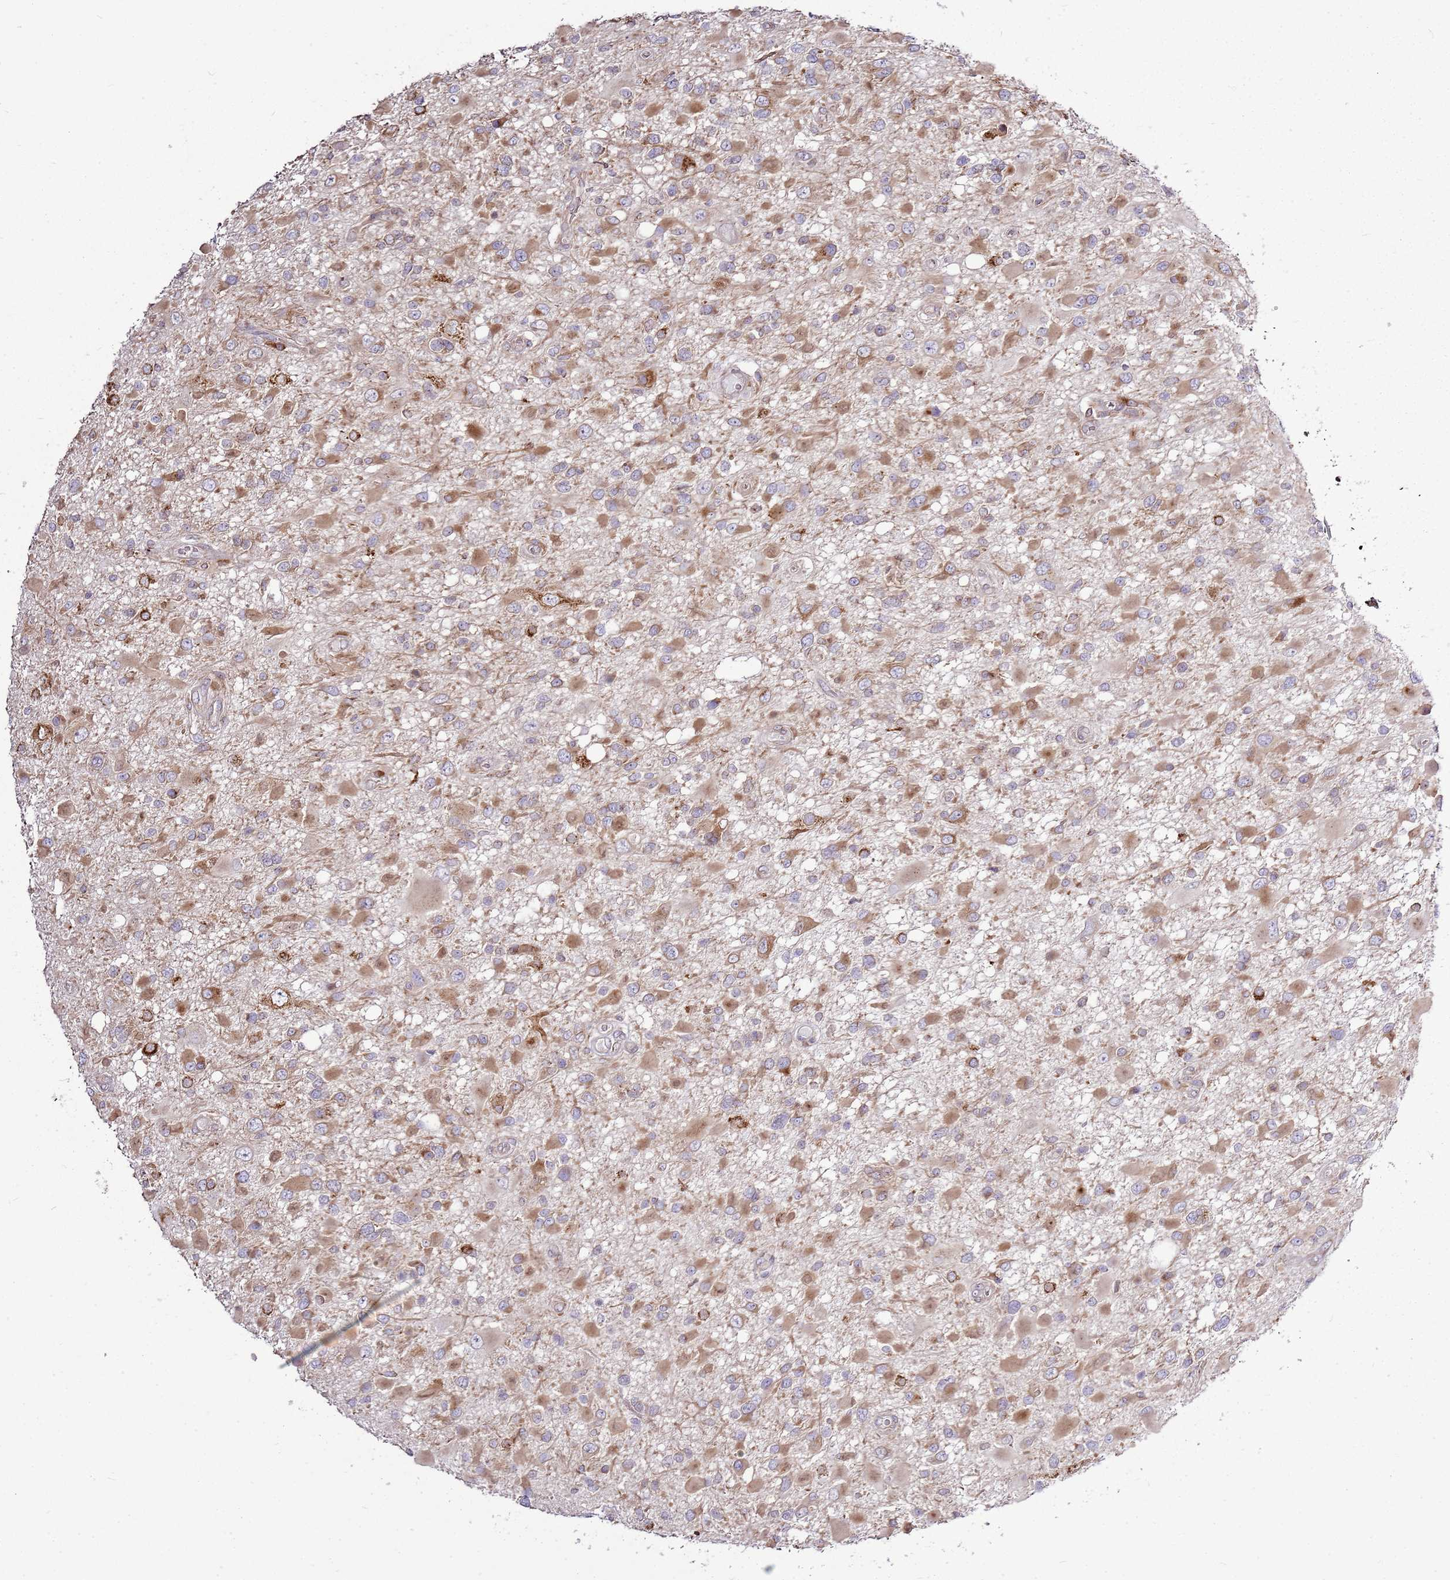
{"staining": {"intensity": "moderate", "quantity": ">75%", "location": "cytoplasmic/membranous"}, "tissue": "glioma", "cell_type": "Tumor cells", "image_type": "cancer", "snomed": [{"axis": "morphology", "description": "Glioma, malignant, High grade"}, {"axis": "topography", "description": "Brain"}], "caption": "A photomicrograph of glioma stained for a protein demonstrates moderate cytoplasmic/membranous brown staining in tumor cells.", "gene": "TMED10", "patient": {"sex": "male", "age": 53}}